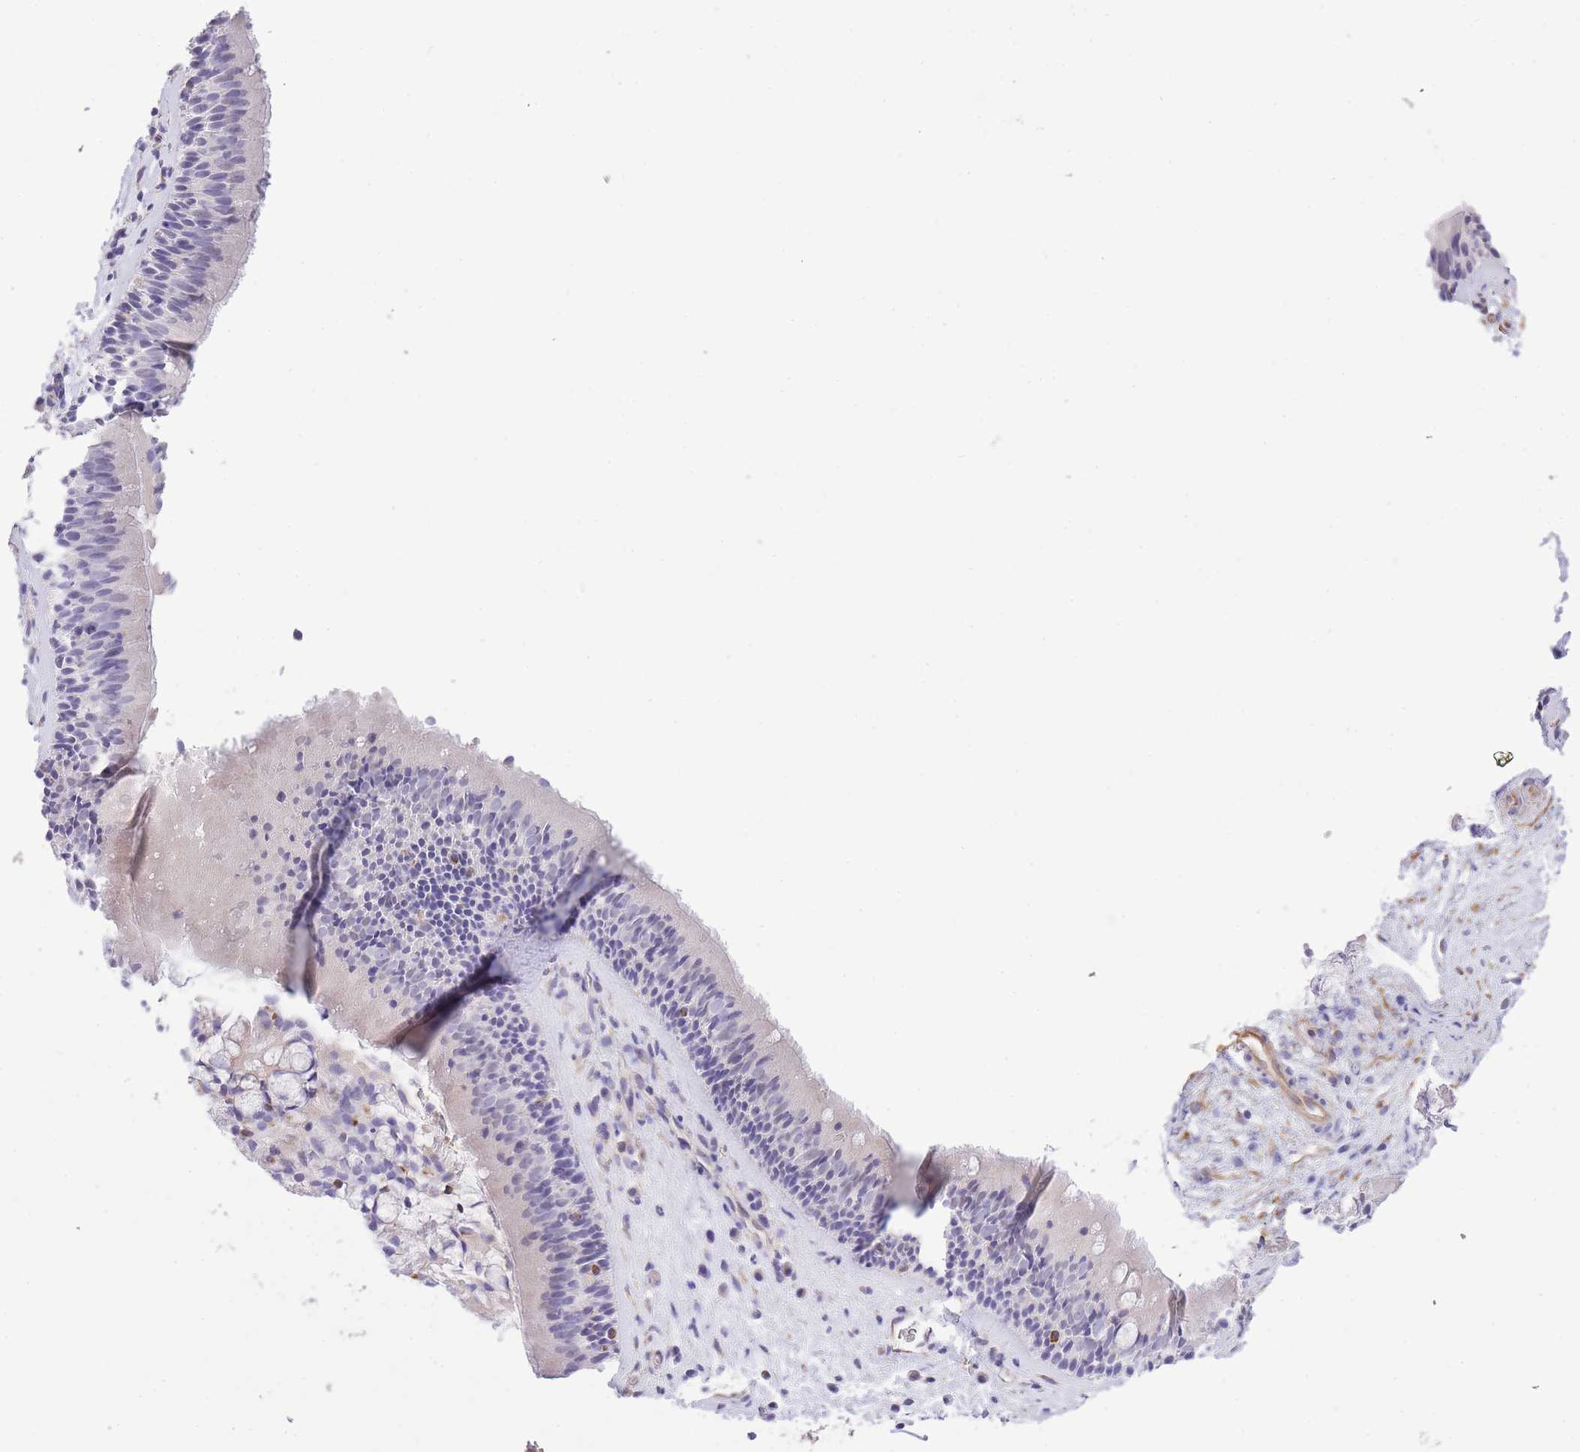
{"staining": {"intensity": "negative", "quantity": "none", "location": "none"}, "tissue": "nasopharynx", "cell_type": "Respiratory epithelial cells", "image_type": "normal", "snomed": [{"axis": "morphology", "description": "Normal tissue, NOS"}, {"axis": "topography", "description": "Nasopharynx"}], "caption": "The photomicrograph shows no staining of respiratory epithelial cells in normal nasopharynx.", "gene": "MEIOSIN", "patient": {"sex": "male", "age": 63}}